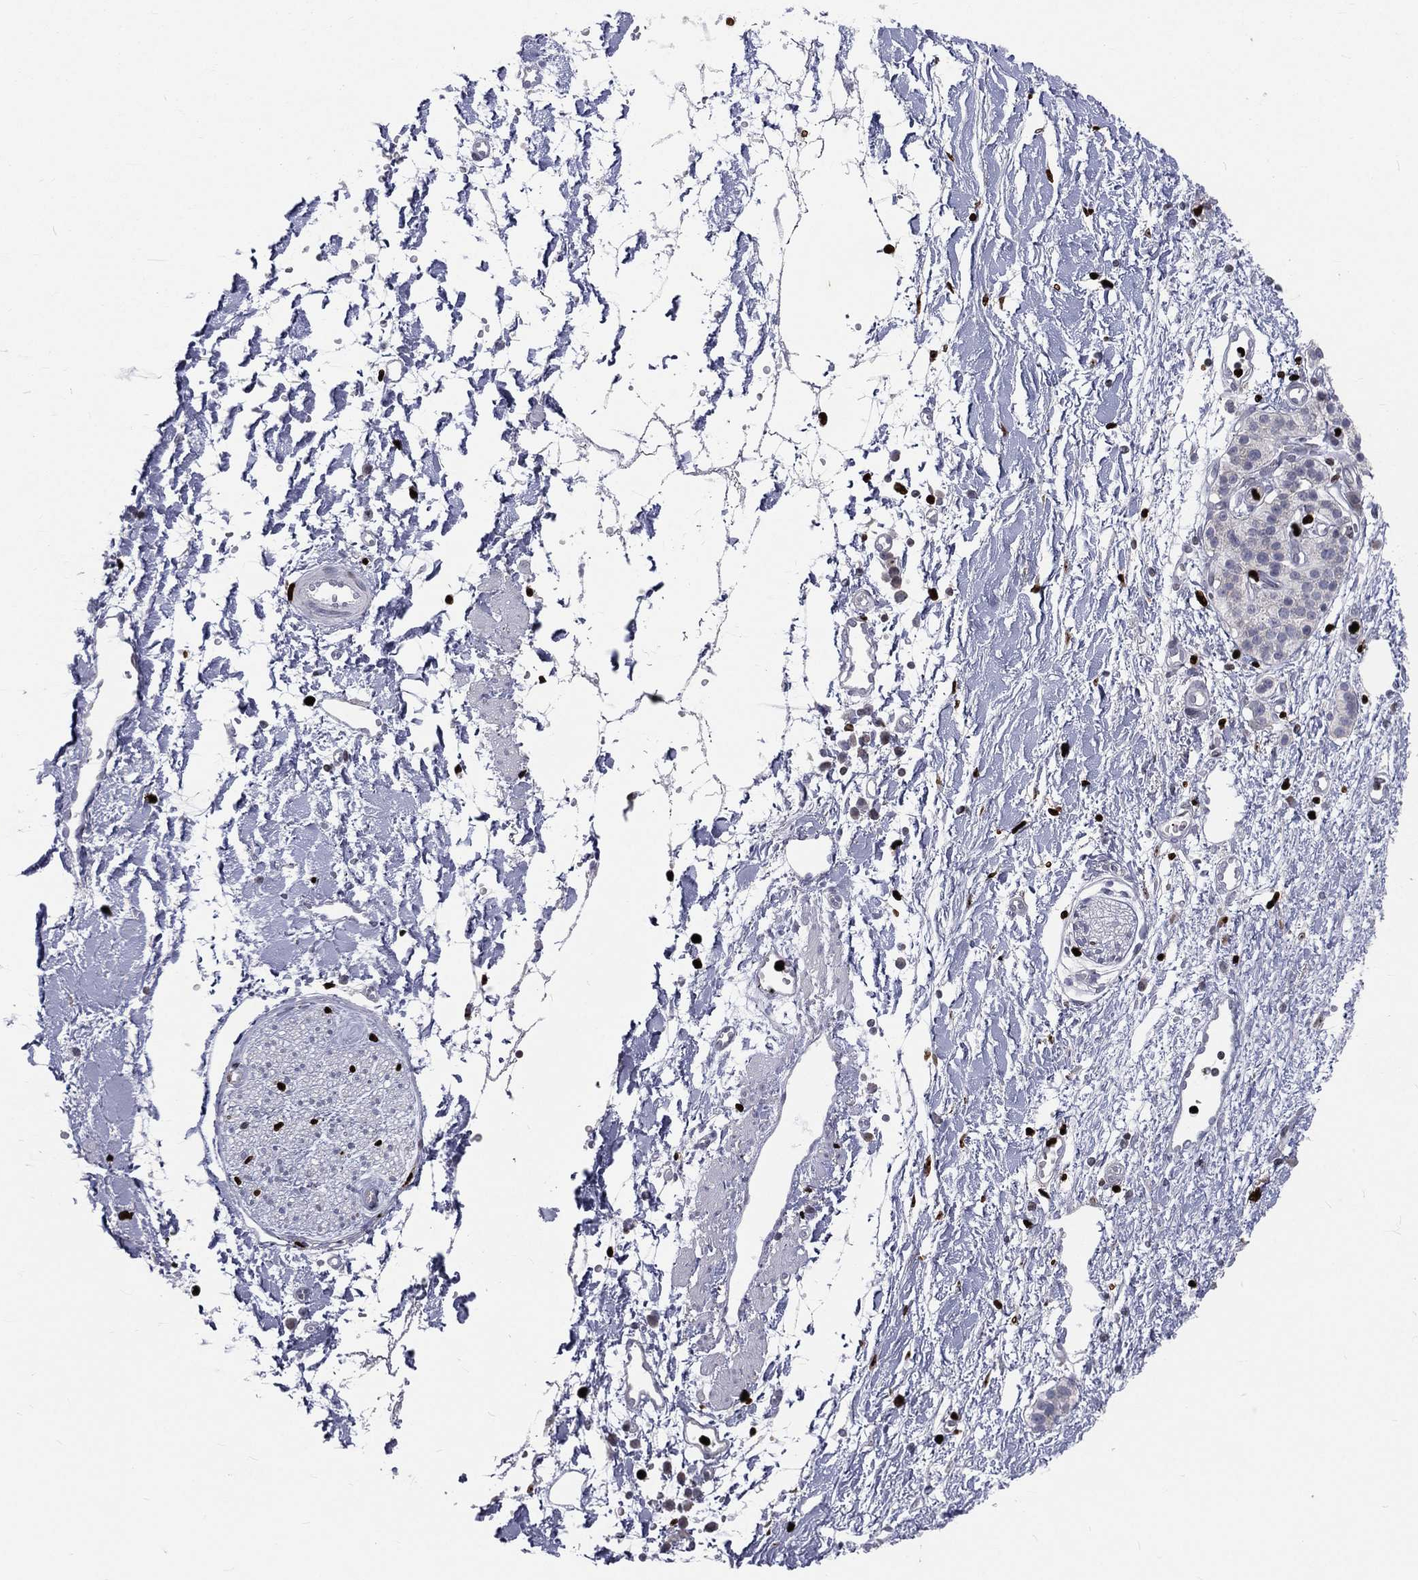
{"staining": {"intensity": "negative", "quantity": "none", "location": "none"}, "tissue": "adipose tissue", "cell_type": "Adipocytes", "image_type": "normal", "snomed": [{"axis": "morphology", "description": "Normal tissue, NOS"}, {"axis": "morphology", "description": "Adenocarcinoma, NOS"}, {"axis": "topography", "description": "Pancreas"}, {"axis": "topography", "description": "Peripheral nerve tissue"}], "caption": "Adipocytes show no significant protein expression in benign adipose tissue.", "gene": "MNDA", "patient": {"sex": "male", "age": 61}}